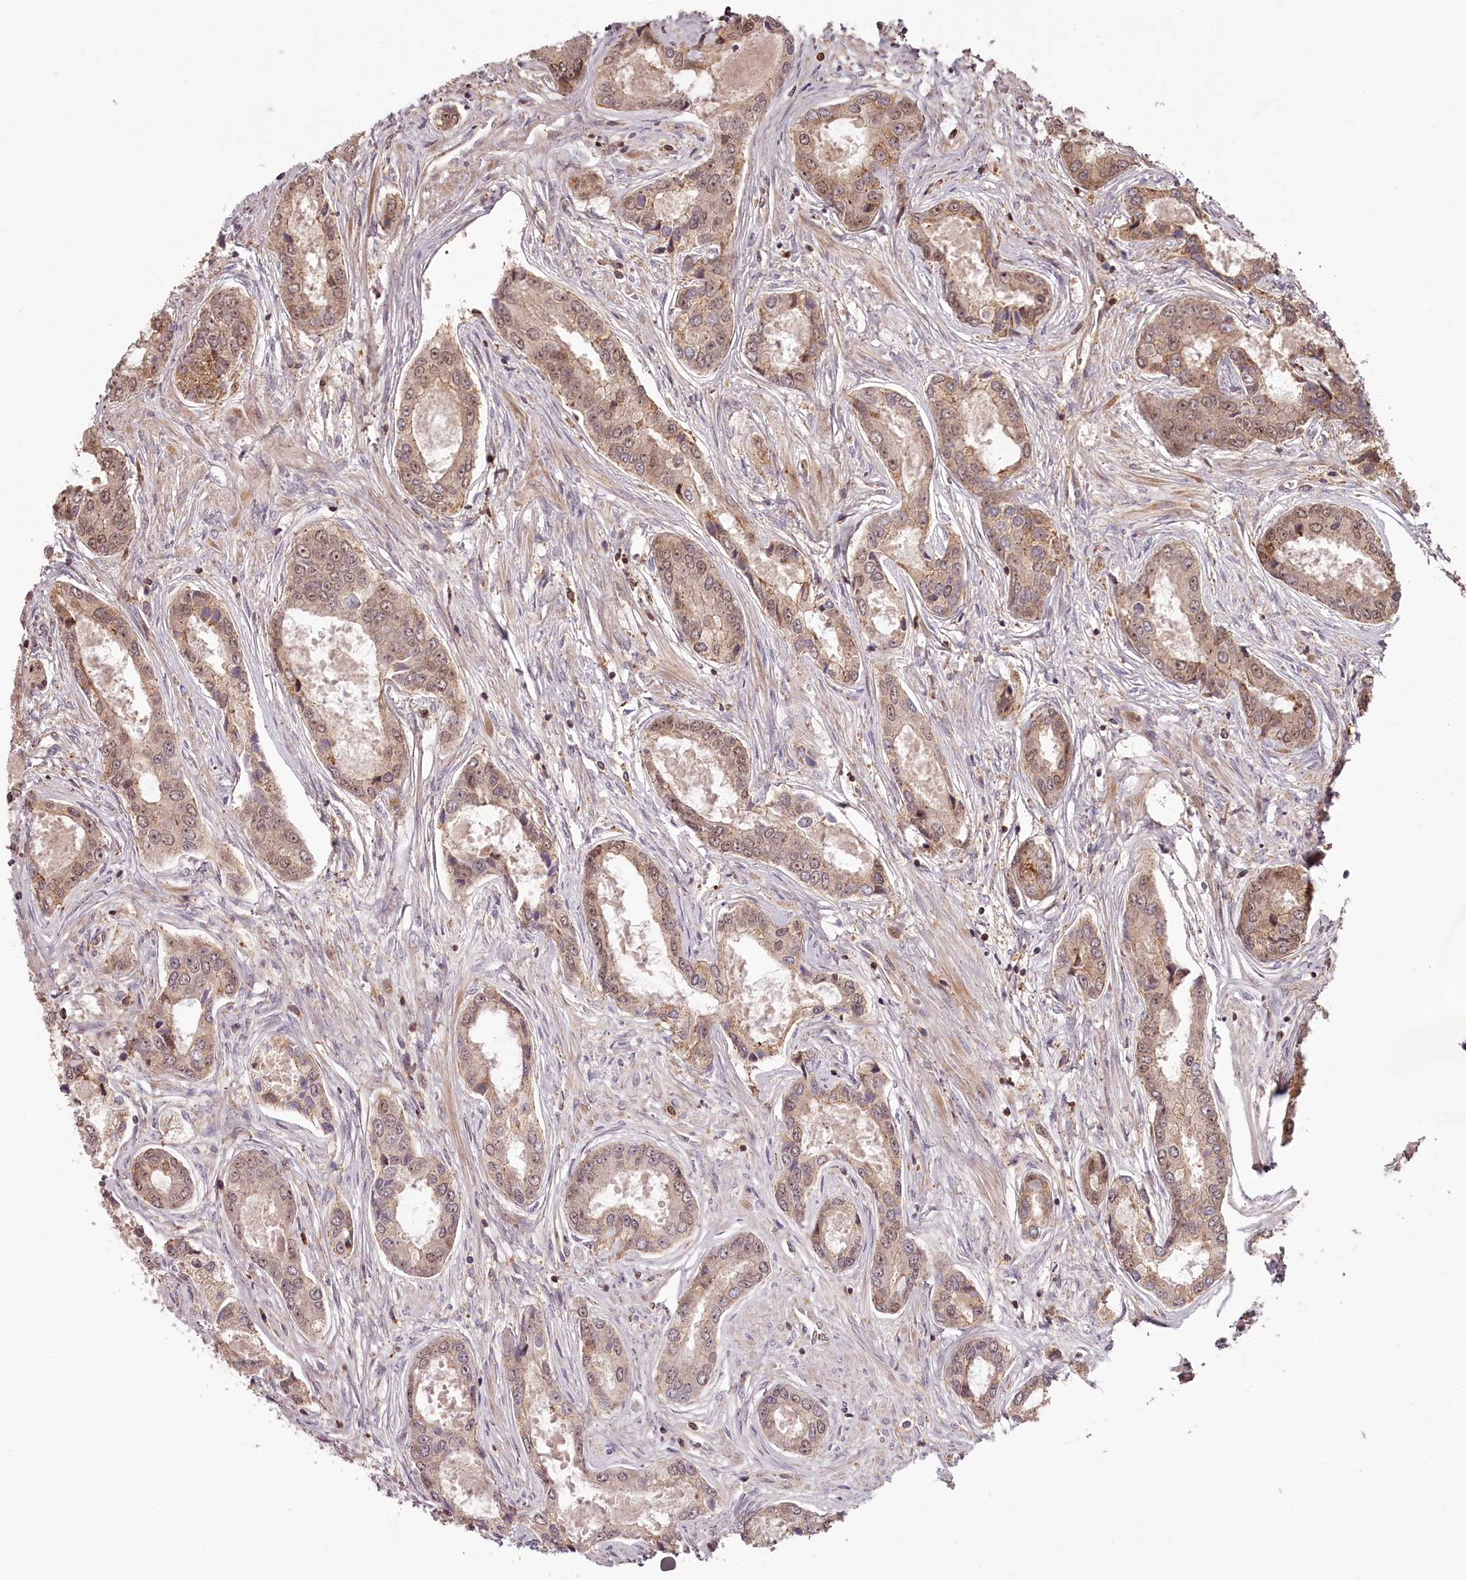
{"staining": {"intensity": "weak", "quantity": "25%-75%", "location": "cytoplasmic/membranous,nuclear"}, "tissue": "prostate cancer", "cell_type": "Tumor cells", "image_type": "cancer", "snomed": [{"axis": "morphology", "description": "Adenocarcinoma, Low grade"}, {"axis": "topography", "description": "Prostate"}], "caption": "Prostate cancer stained with immunohistochemistry demonstrates weak cytoplasmic/membranous and nuclear positivity in about 25%-75% of tumor cells.", "gene": "KIF14", "patient": {"sex": "male", "age": 68}}